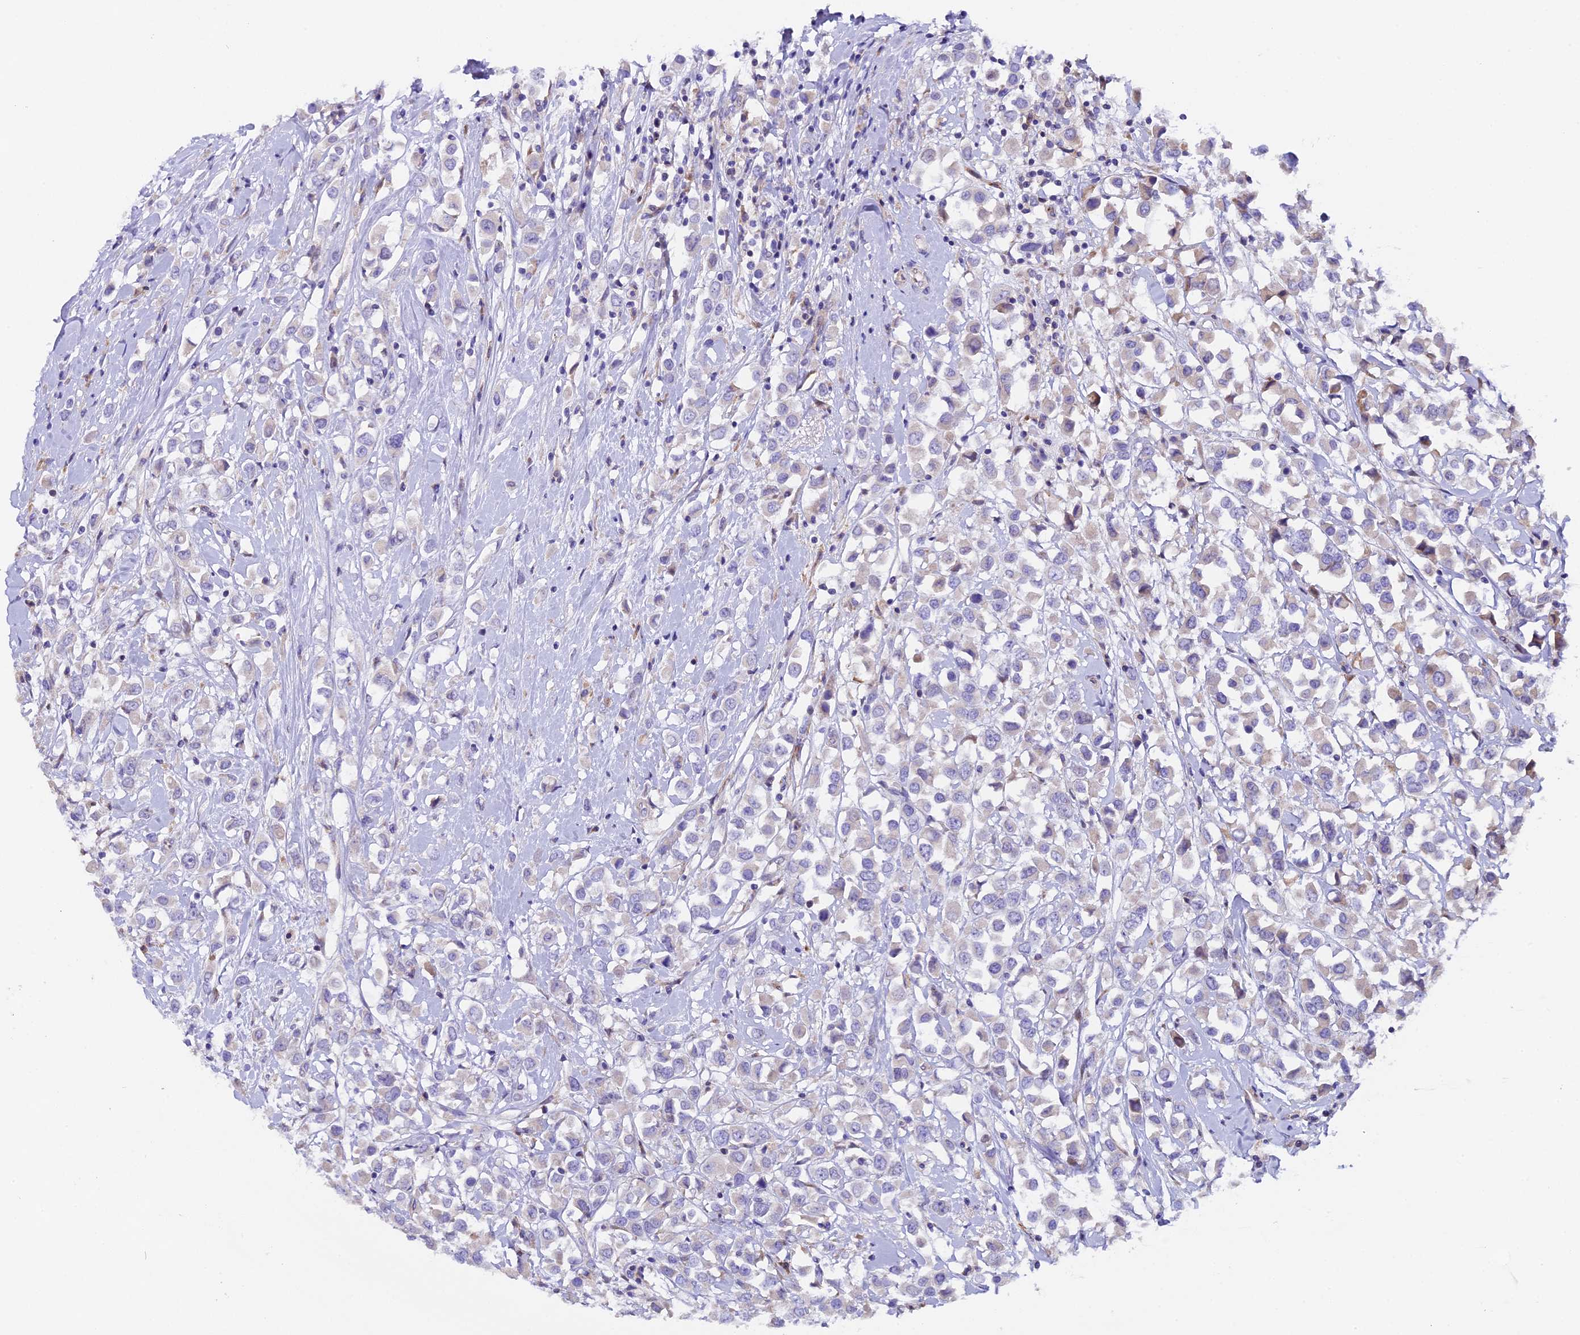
{"staining": {"intensity": "negative", "quantity": "none", "location": "none"}, "tissue": "breast cancer", "cell_type": "Tumor cells", "image_type": "cancer", "snomed": [{"axis": "morphology", "description": "Duct carcinoma"}, {"axis": "topography", "description": "Breast"}], "caption": "Immunohistochemical staining of breast cancer demonstrates no significant staining in tumor cells.", "gene": "PIGU", "patient": {"sex": "female", "age": 87}}